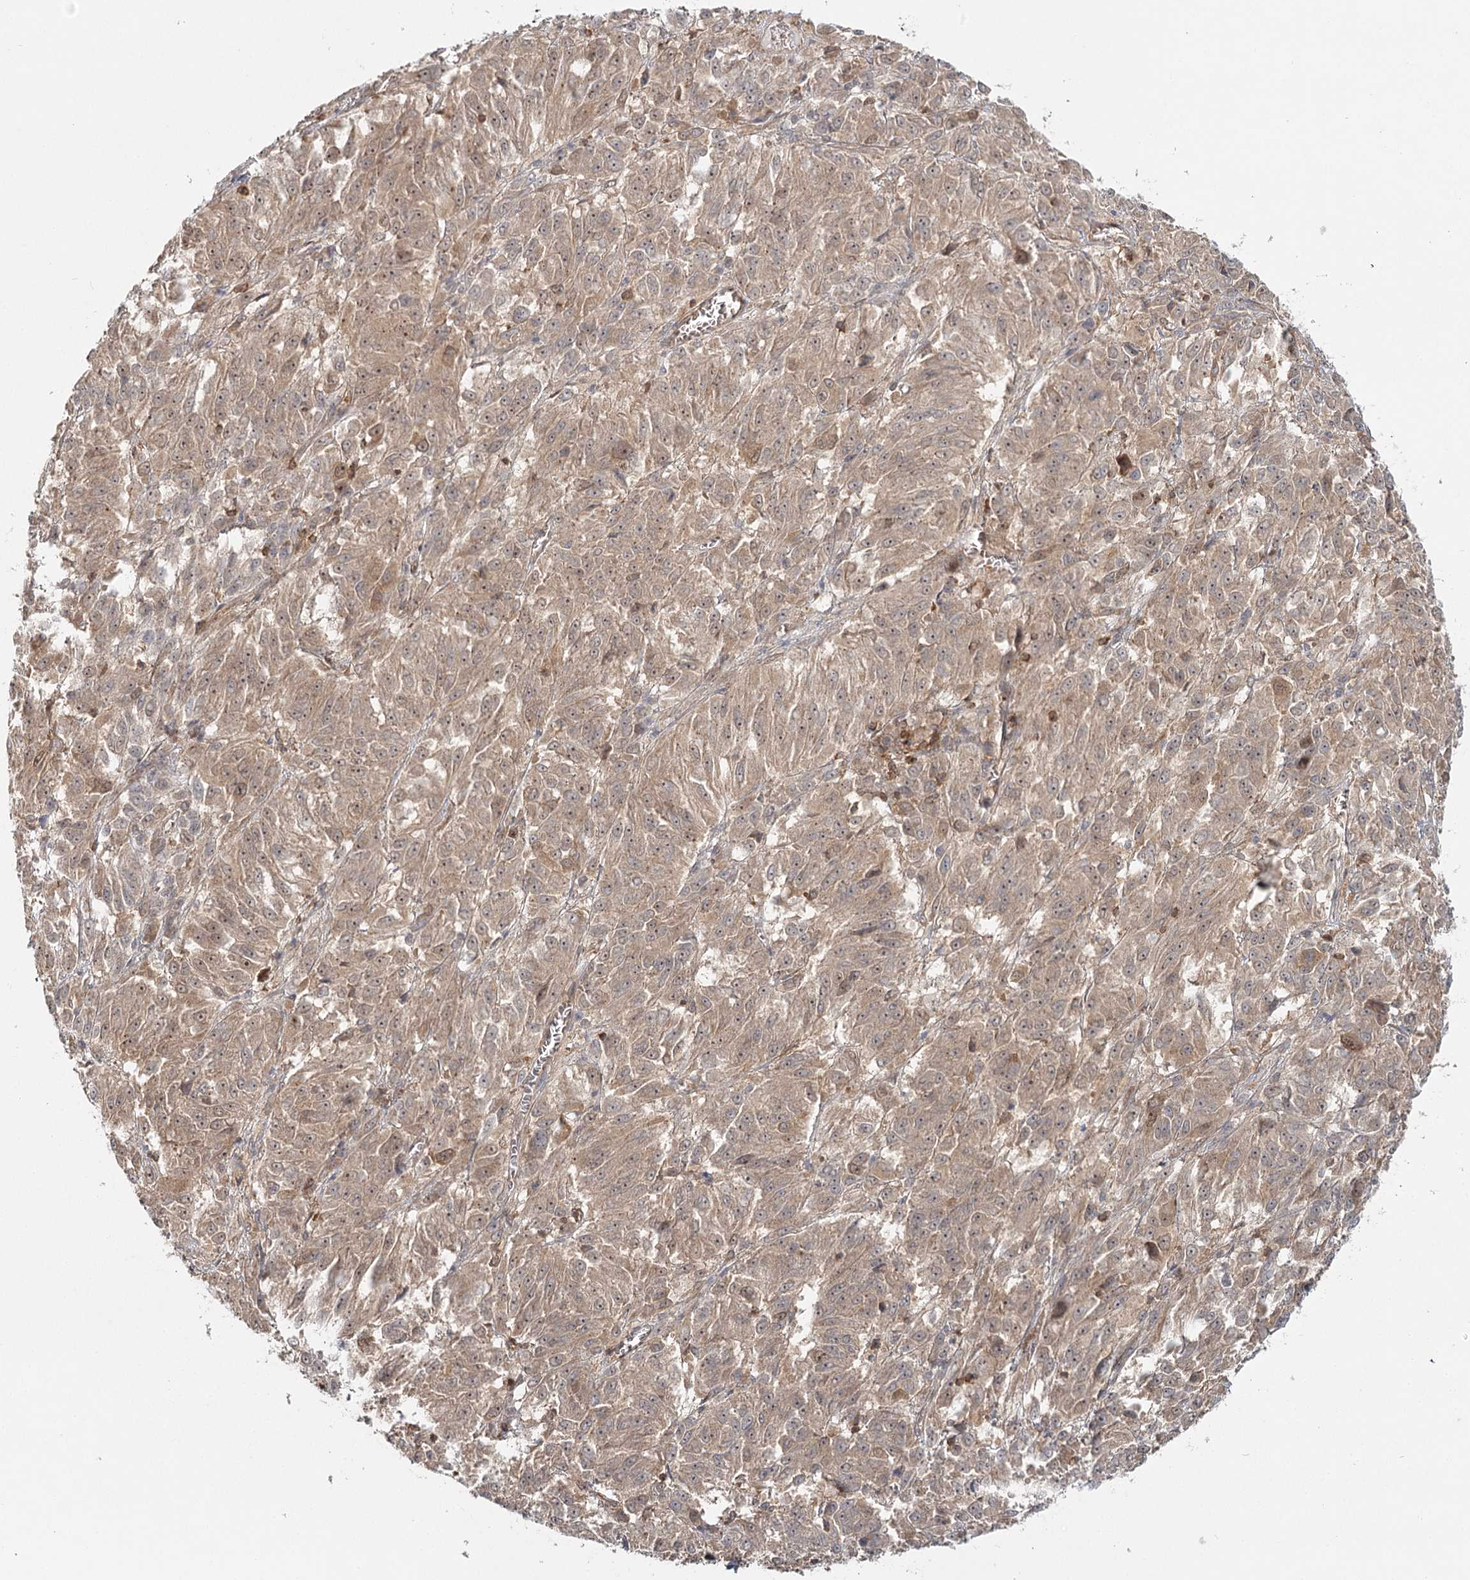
{"staining": {"intensity": "weak", "quantity": ">75%", "location": "cytoplasmic/membranous"}, "tissue": "melanoma", "cell_type": "Tumor cells", "image_type": "cancer", "snomed": [{"axis": "morphology", "description": "Malignant melanoma, Metastatic site"}, {"axis": "topography", "description": "Lung"}], "caption": "IHC histopathology image of melanoma stained for a protein (brown), which reveals low levels of weak cytoplasmic/membranous staining in about >75% of tumor cells.", "gene": "FAM120B", "patient": {"sex": "male", "age": 64}}